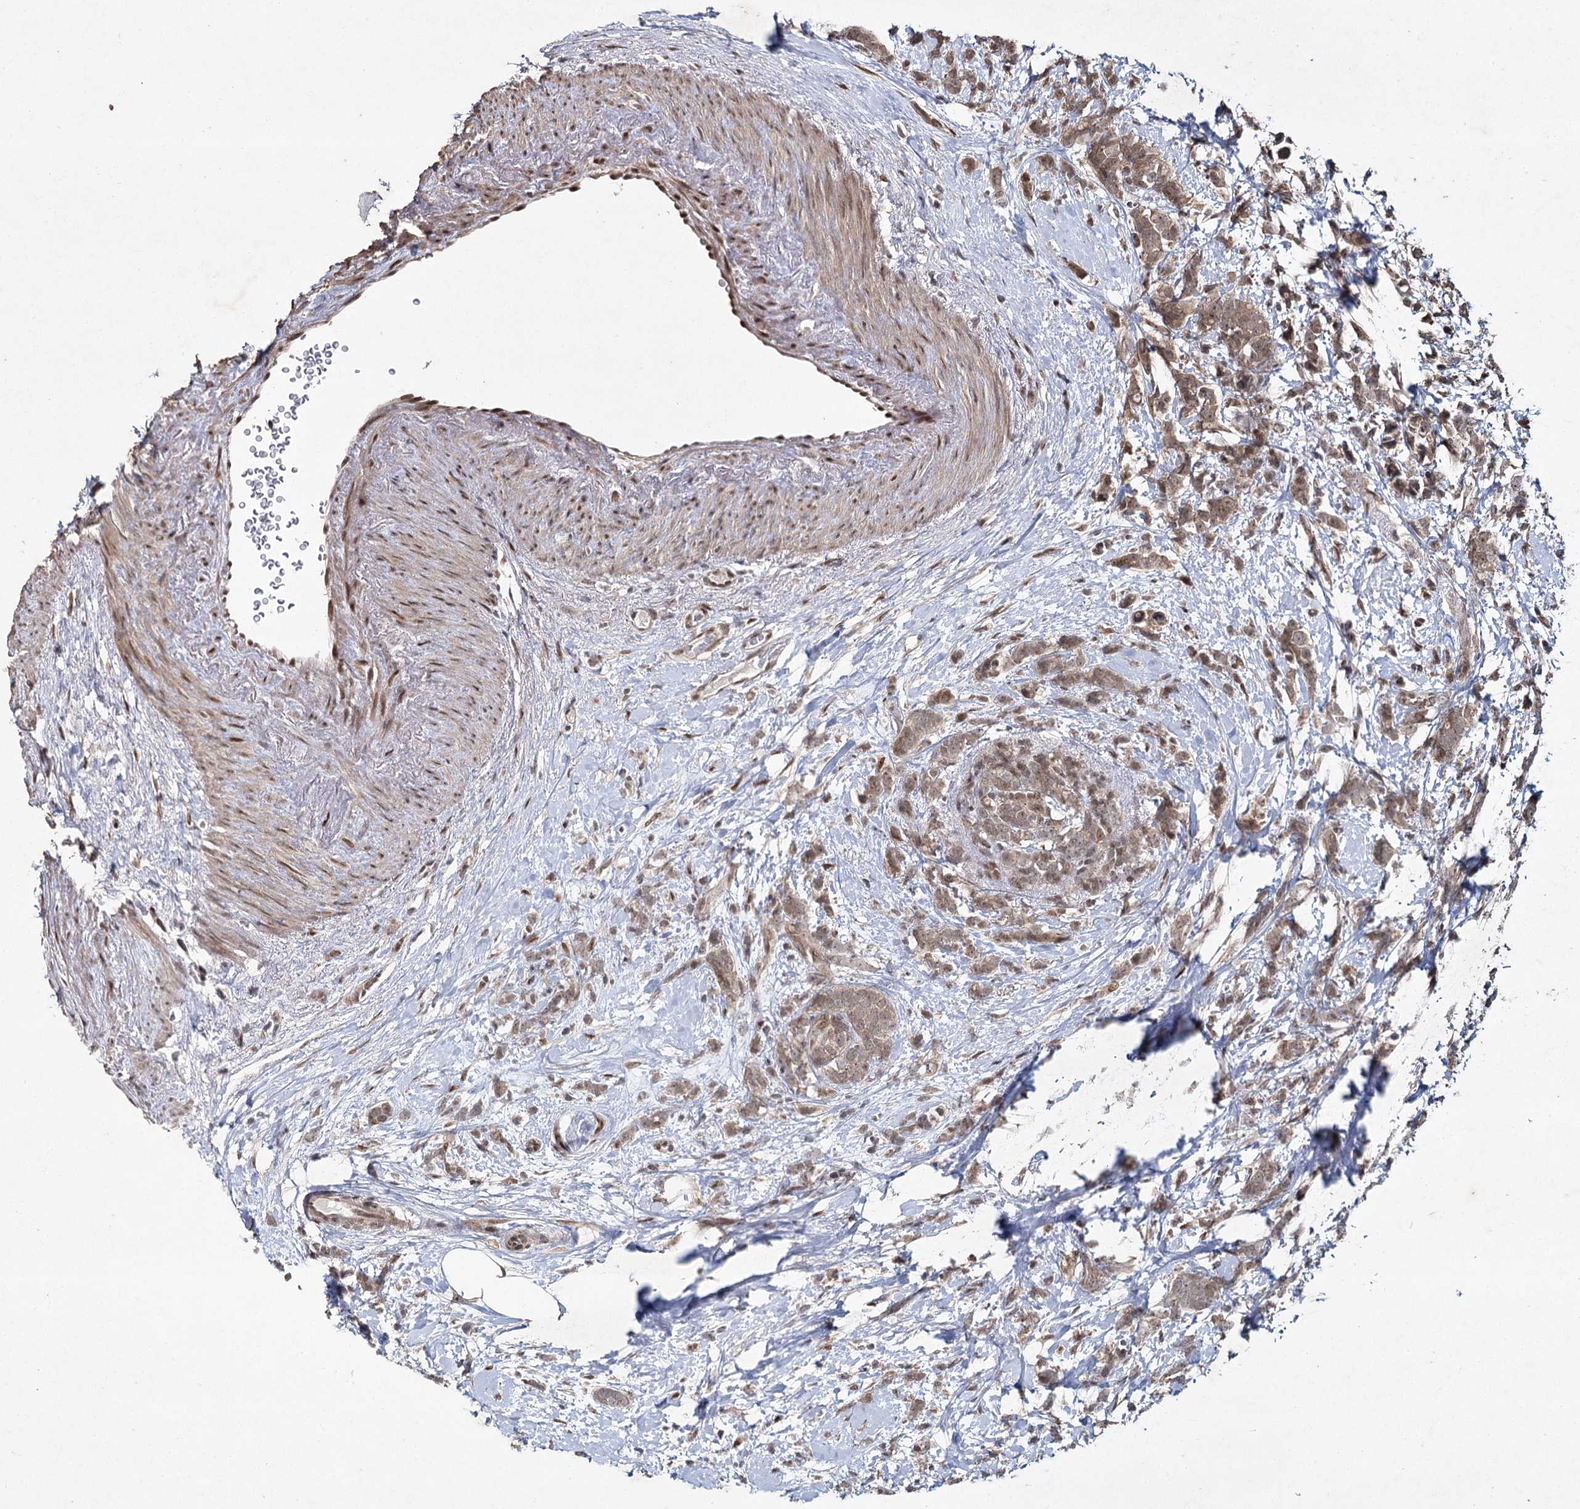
{"staining": {"intensity": "weak", "quantity": ">75%", "location": "cytoplasmic/membranous"}, "tissue": "breast cancer", "cell_type": "Tumor cells", "image_type": "cancer", "snomed": [{"axis": "morphology", "description": "Lobular carcinoma"}, {"axis": "topography", "description": "Breast"}], "caption": "Weak cytoplasmic/membranous staining for a protein is identified in about >75% of tumor cells of breast cancer (lobular carcinoma) using immunohistochemistry.", "gene": "DCUN1D4", "patient": {"sex": "female", "age": 58}}